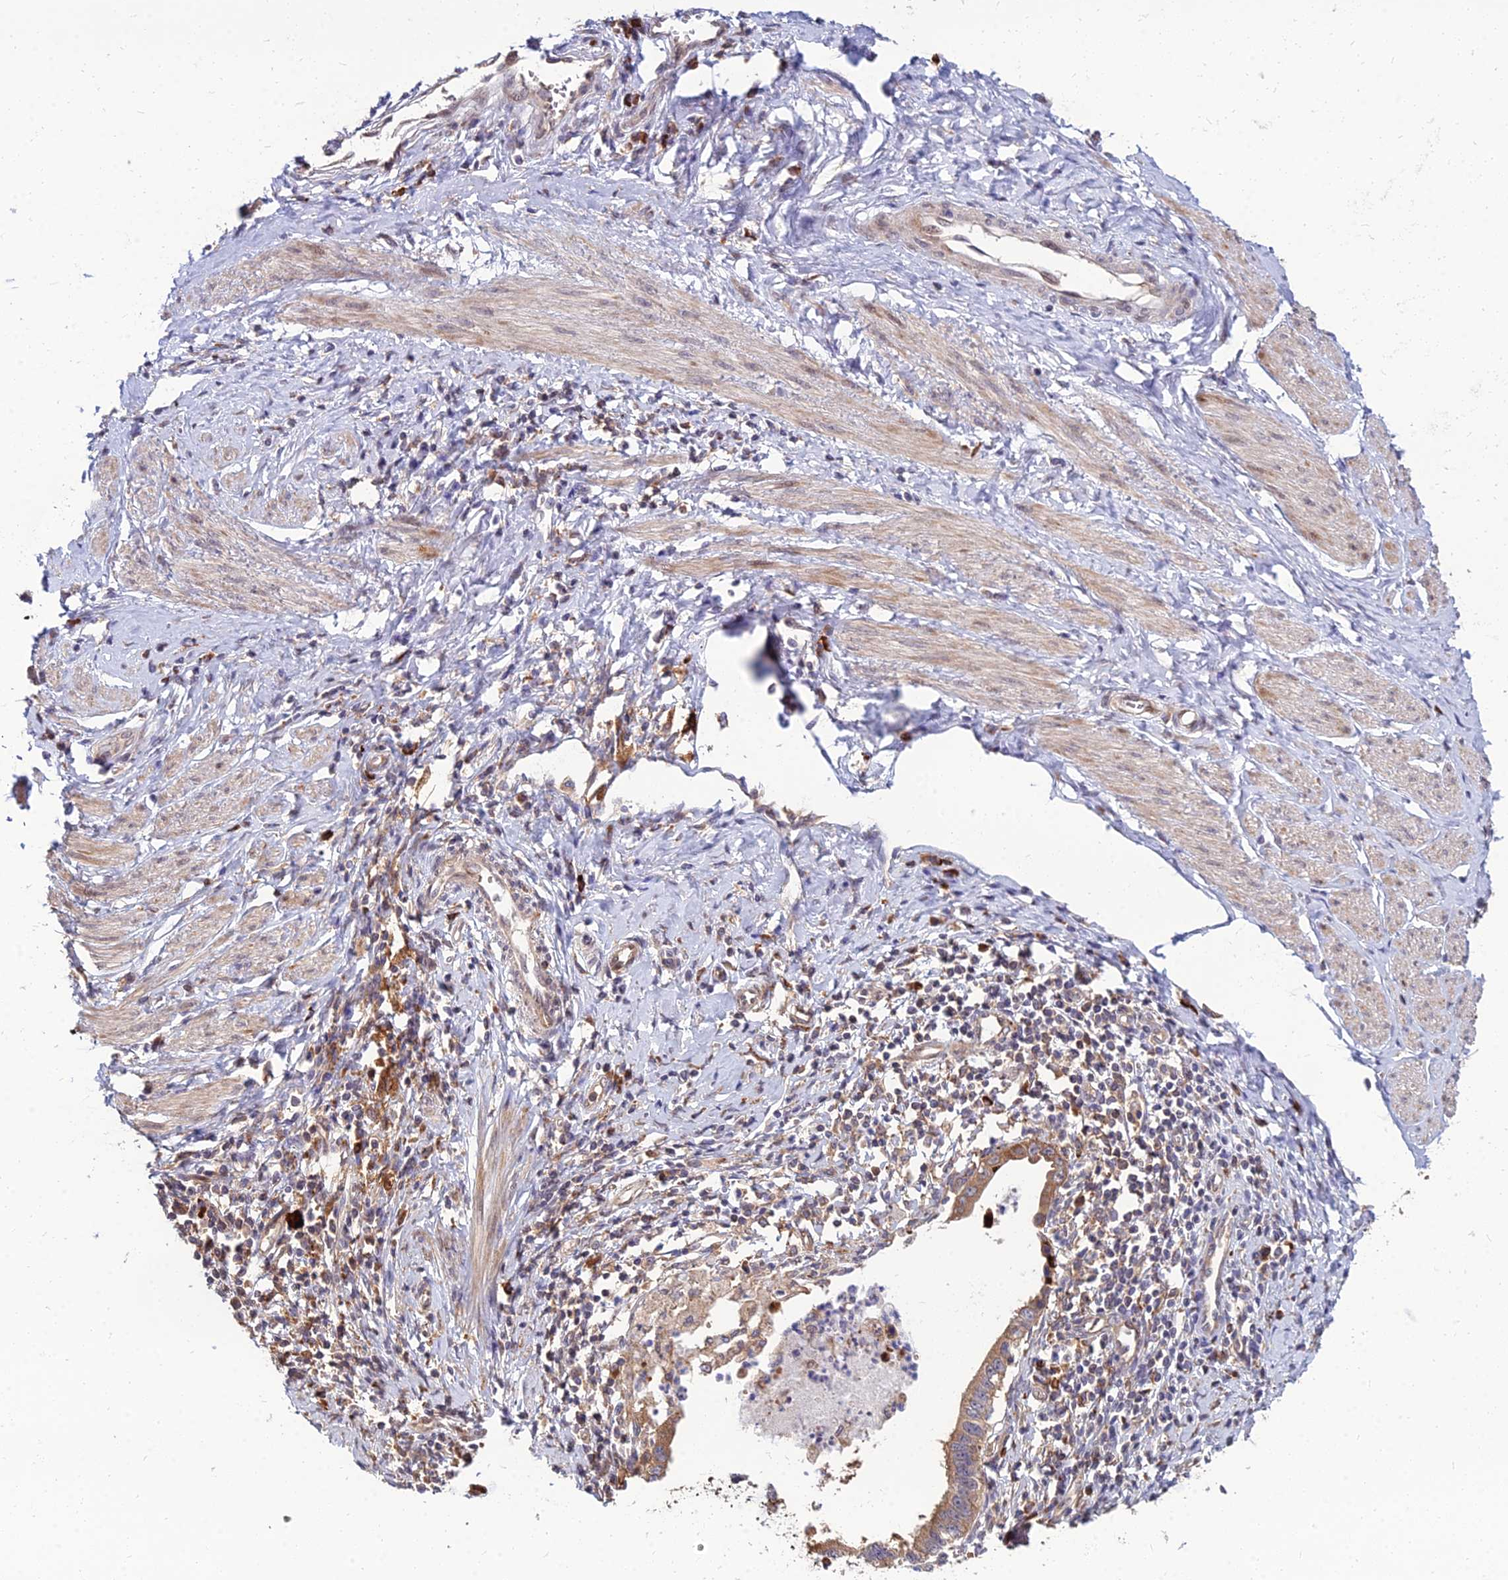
{"staining": {"intensity": "moderate", "quantity": ">75%", "location": "cytoplasmic/membranous"}, "tissue": "cervical cancer", "cell_type": "Tumor cells", "image_type": "cancer", "snomed": [{"axis": "morphology", "description": "Adenocarcinoma, NOS"}, {"axis": "topography", "description": "Cervix"}], "caption": "Cervical cancer (adenocarcinoma) stained with a brown dye displays moderate cytoplasmic/membranous positive positivity in approximately >75% of tumor cells.", "gene": "CCT6B", "patient": {"sex": "female", "age": 36}}